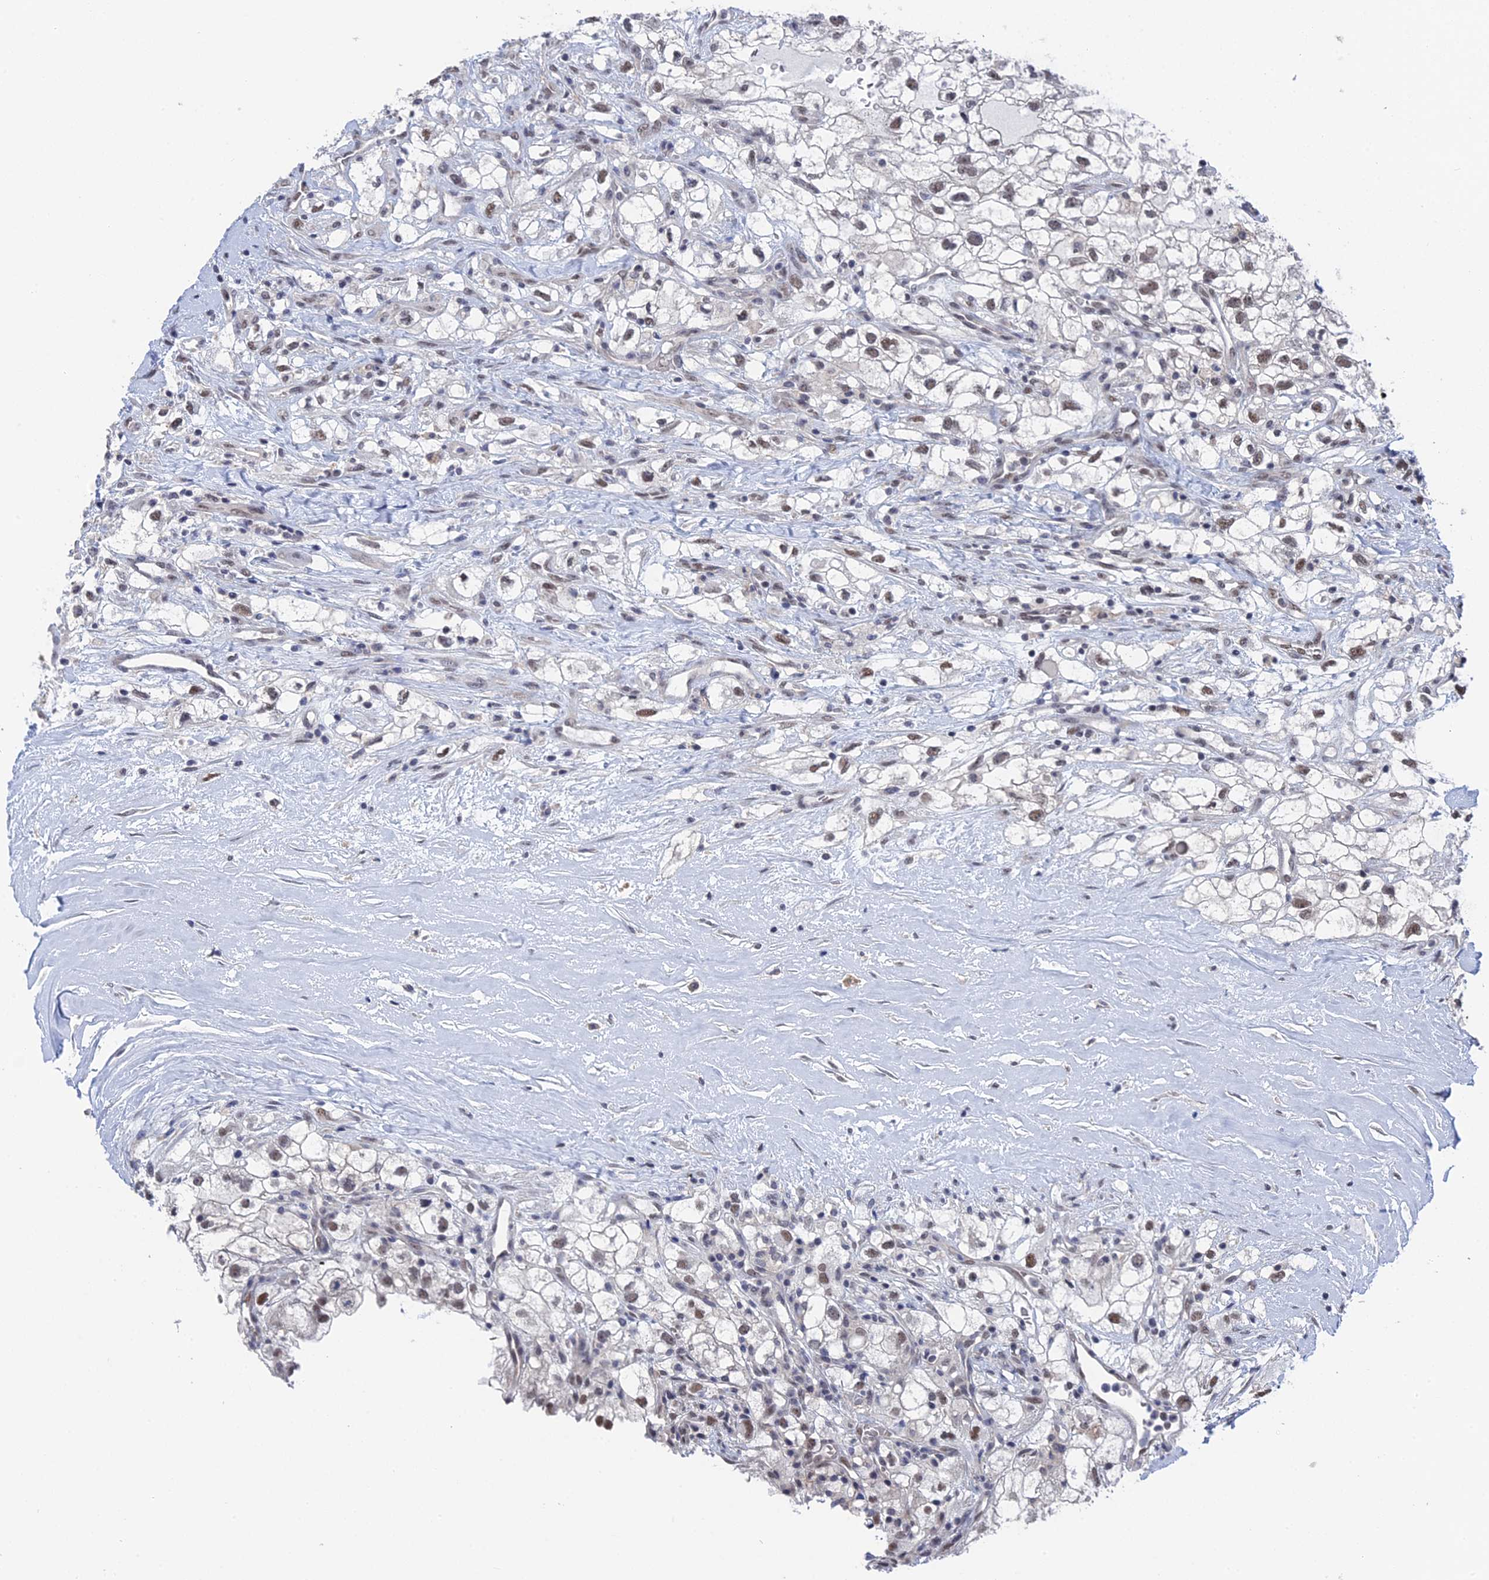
{"staining": {"intensity": "weak", "quantity": "25%-75%", "location": "nuclear"}, "tissue": "renal cancer", "cell_type": "Tumor cells", "image_type": "cancer", "snomed": [{"axis": "morphology", "description": "Adenocarcinoma, NOS"}, {"axis": "topography", "description": "Kidney"}], "caption": "Protein expression analysis of renal adenocarcinoma exhibits weak nuclear expression in about 25%-75% of tumor cells. Immunohistochemistry (ihc) stains the protein in brown and the nuclei are stained blue.", "gene": "TSSC4", "patient": {"sex": "male", "age": 59}}